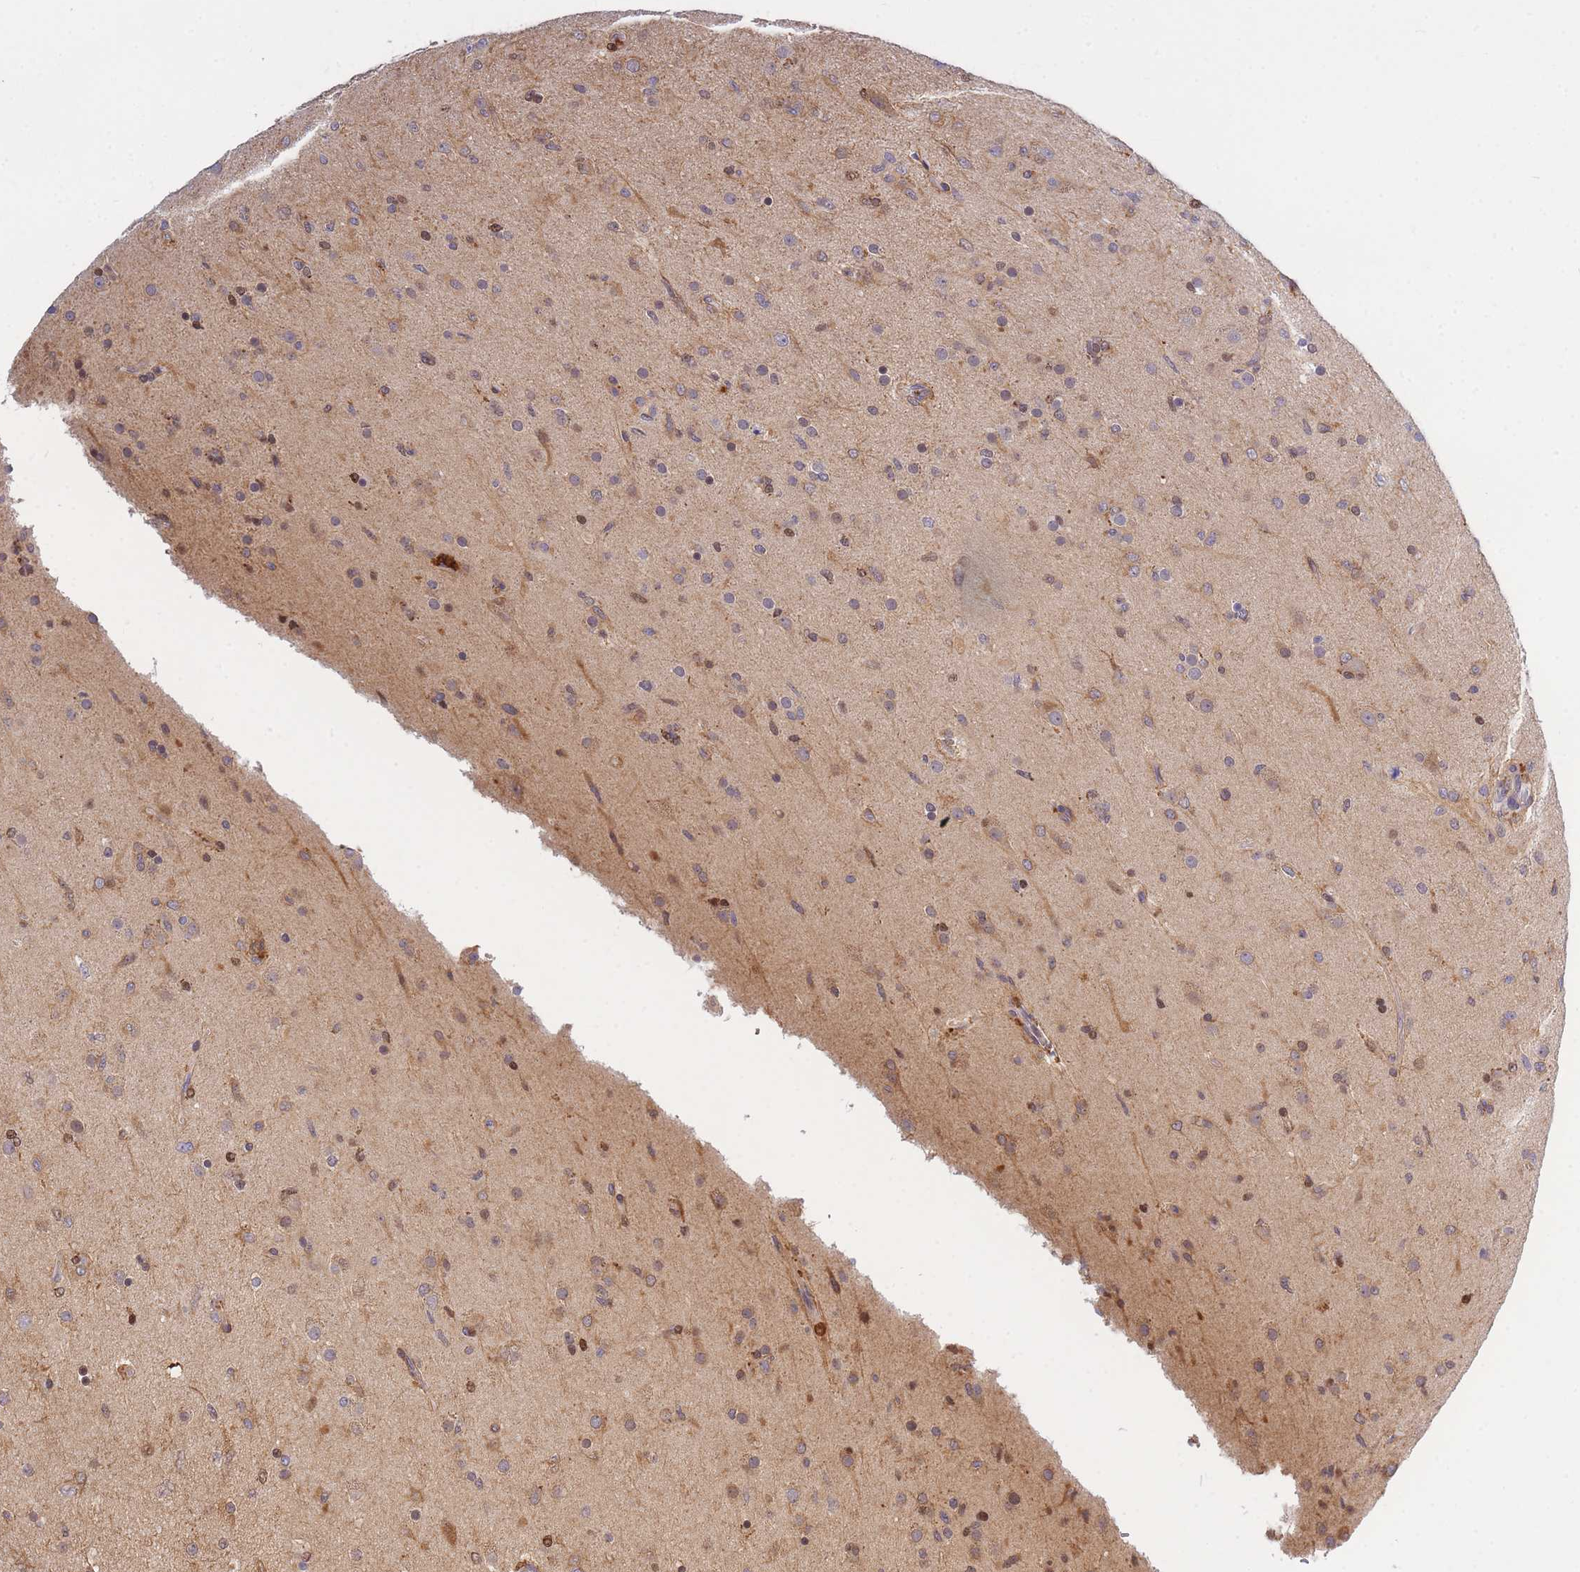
{"staining": {"intensity": "weak", "quantity": "25%-75%", "location": "cytoplasmic/membranous"}, "tissue": "glioma", "cell_type": "Tumor cells", "image_type": "cancer", "snomed": [{"axis": "morphology", "description": "Glioma, malignant, Low grade"}, {"axis": "topography", "description": "Brain"}], "caption": "An immunohistochemistry (IHC) histopathology image of tumor tissue is shown. Protein staining in brown shows weak cytoplasmic/membranous positivity in low-grade glioma (malignant) within tumor cells.", "gene": "CRACD", "patient": {"sex": "male", "age": 65}}